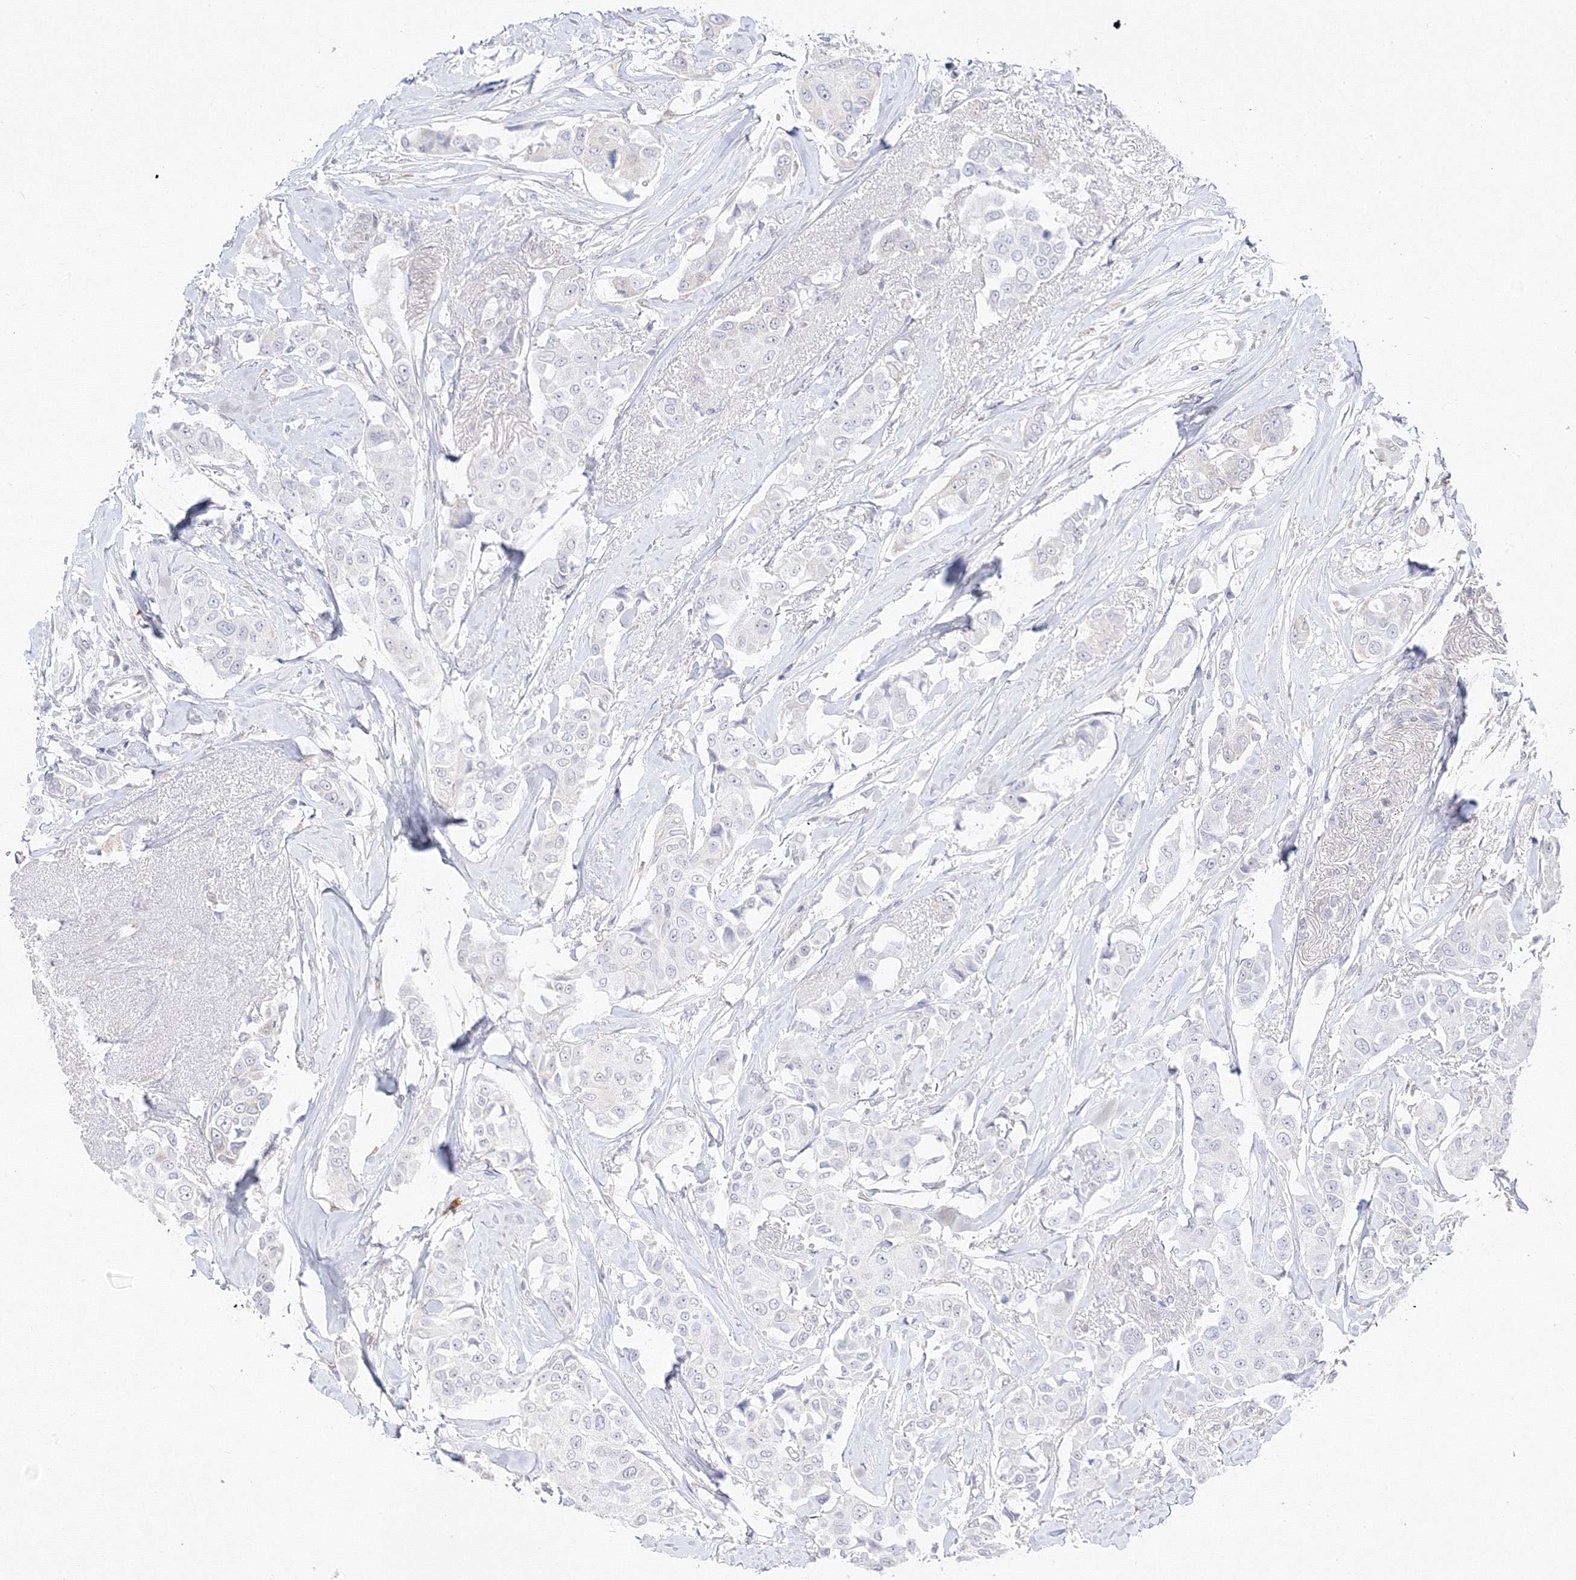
{"staining": {"intensity": "negative", "quantity": "none", "location": "none"}, "tissue": "breast cancer", "cell_type": "Tumor cells", "image_type": "cancer", "snomed": [{"axis": "morphology", "description": "Duct carcinoma"}, {"axis": "topography", "description": "Breast"}], "caption": "The histopathology image reveals no staining of tumor cells in breast cancer (intraductal carcinoma).", "gene": "C2CD2", "patient": {"sex": "female", "age": 80}}